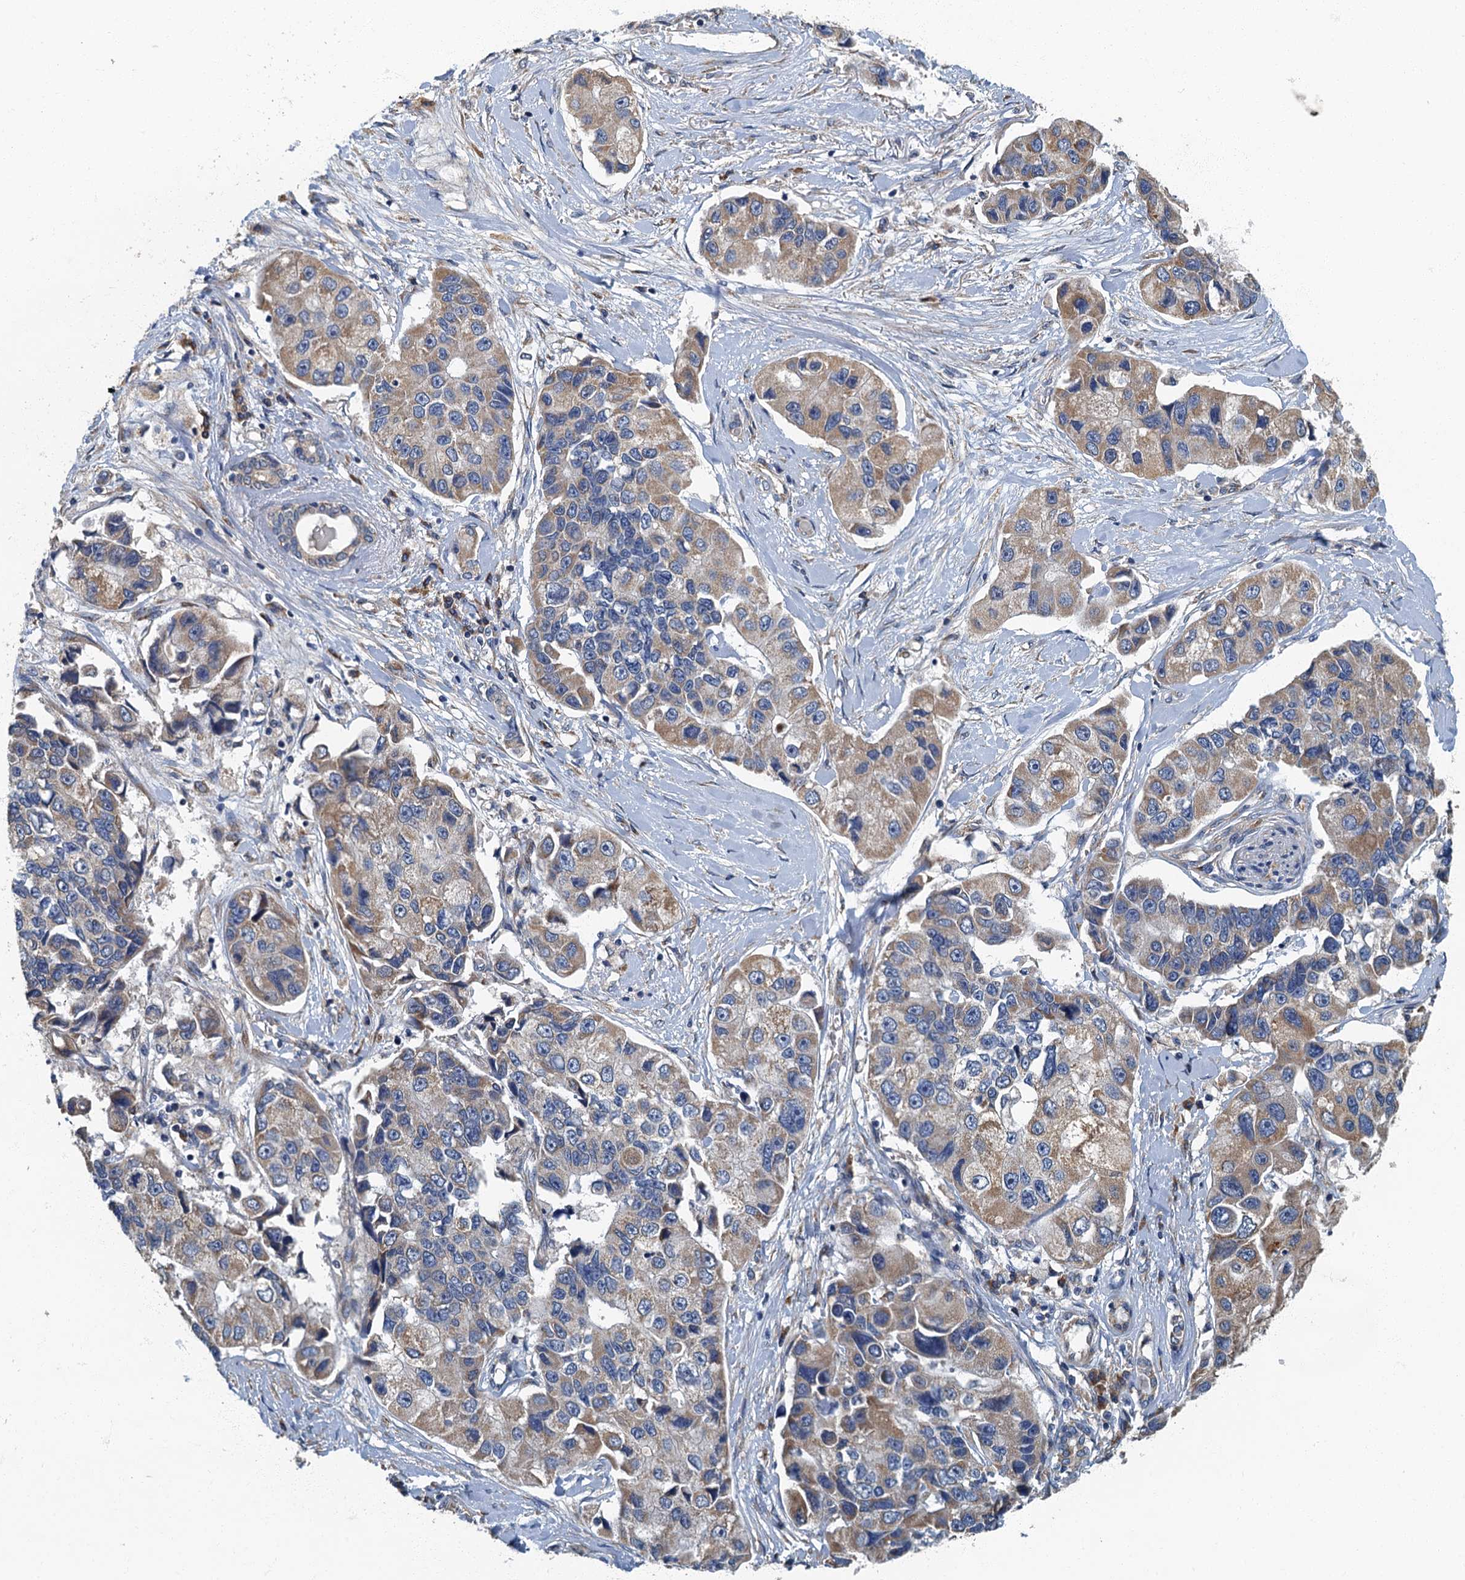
{"staining": {"intensity": "weak", "quantity": "25%-75%", "location": "cytoplasmic/membranous"}, "tissue": "lung cancer", "cell_type": "Tumor cells", "image_type": "cancer", "snomed": [{"axis": "morphology", "description": "Adenocarcinoma, NOS"}, {"axis": "topography", "description": "Lung"}], "caption": "There is low levels of weak cytoplasmic/membranous positivity in tumor cells of lung adenocarcinoma, as demonstrated by immunohistochemical staining (brown color).", "gene": "DDX49", "patient": {"sex": "female", "age": 54}}